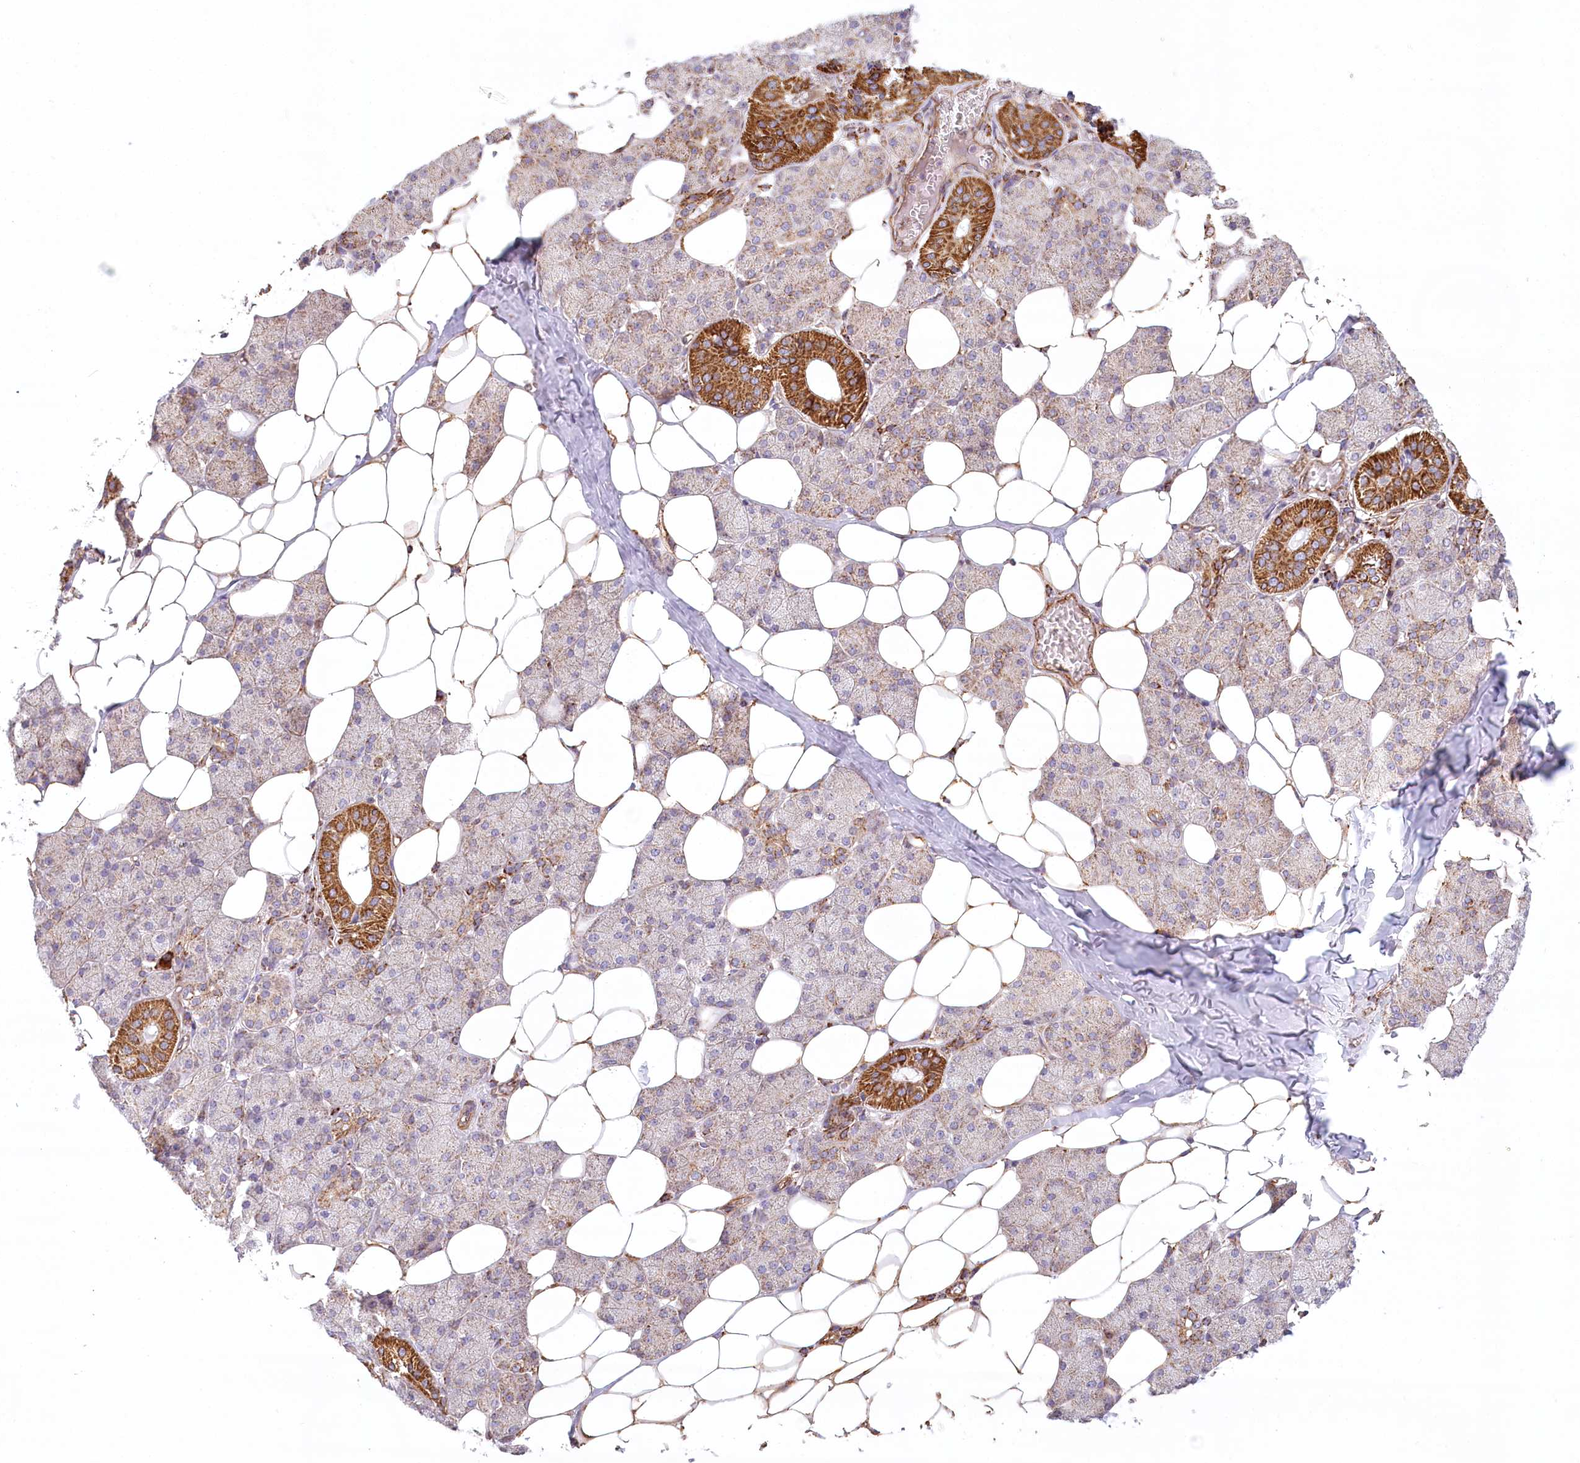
{"staining": {"intensity": "strong", "quantity": "25%-75%", "location": "cytoplasmic/membranous"}, "tissue": "salivary gland", "cell_type": "Glandular cells", "image_type": "normal", "snomed": [{"axis": "morphology", "description": "Normal tissue, NOS"}, {"axis": "topography", "description": "Salivary gland"}], "caption": "Salivary gland stained for a protein displays strong cytoplasmic/membranous positivity in glandular cells.", "gene": "UMPS", "patient": {"sex": "female", "age": 33}}